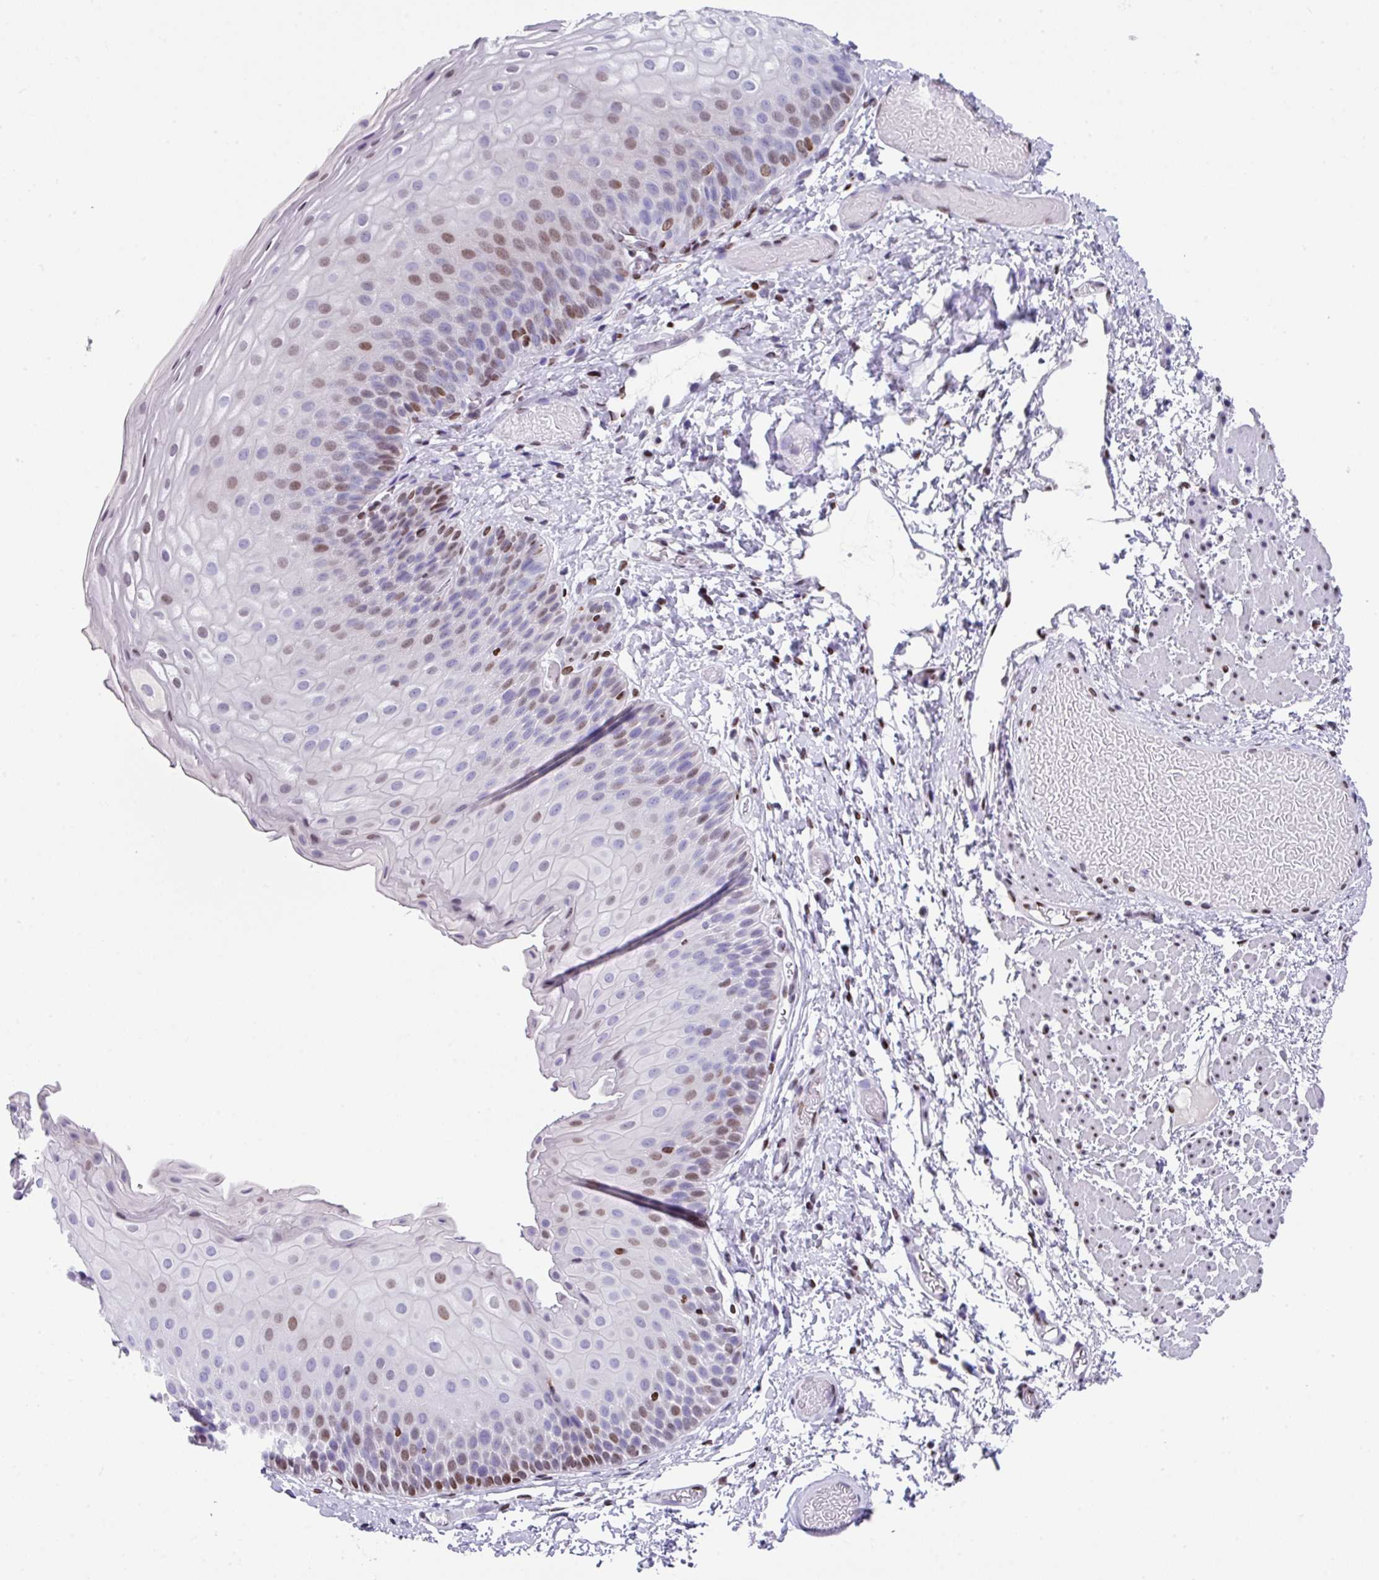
{"staining": {"intensity": "moderate", "quantity": "<25%", "location": "nuclear"}, "tissue": "skin", "cell_type": "Epidermal cells", "image_type": "normal", "snomed": [{"axis": "morphology", "description": "Normal tissue, NOS"}, {"axis": "topography", "description": "Anal"}], "caption": "Epidermal cells demonstrate moderate nuclear positivity in about <25% of cells in benign skin. (Brightfield microscopy of DAB IHC at high magnification).", "gene": "TCF3", "patient": {"sex": "female", "age": 40}}